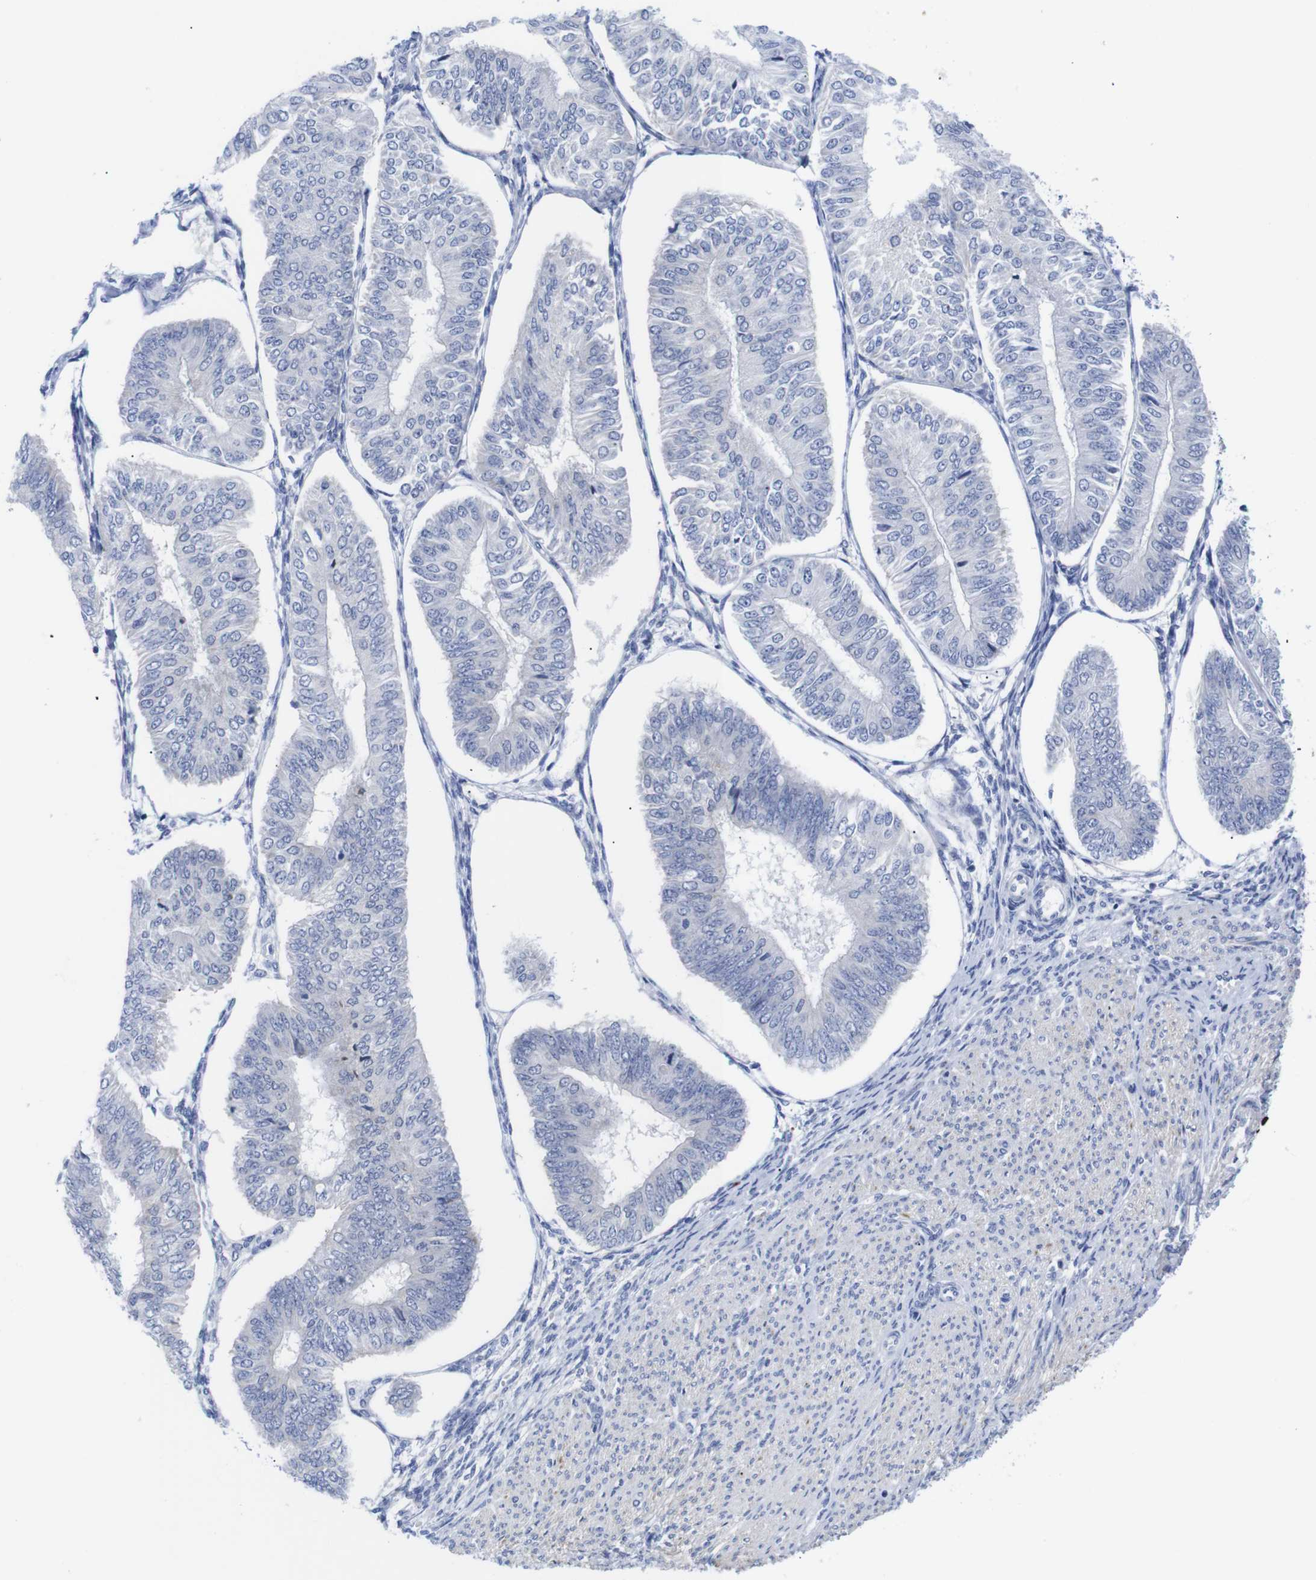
{"staining": {"intensity": "negative", "quantity": "none", "location": "none"}, "tissue": "endometrial cancer", "cell_type": "Tumor cells", "image_type": "cancer", "snomed": [{"axis": "morphology", "description": "Adenocarcinoma, NOS"}, {"axis": "topography", "description": "Endometrium"}], "caption": "This is an IHC histopathology image of human adenocarcinoma (endometrial). There is no positivity in tumor cells.", "gene": "LRRC55", "patient": {"sex": "female", "age": 58}}